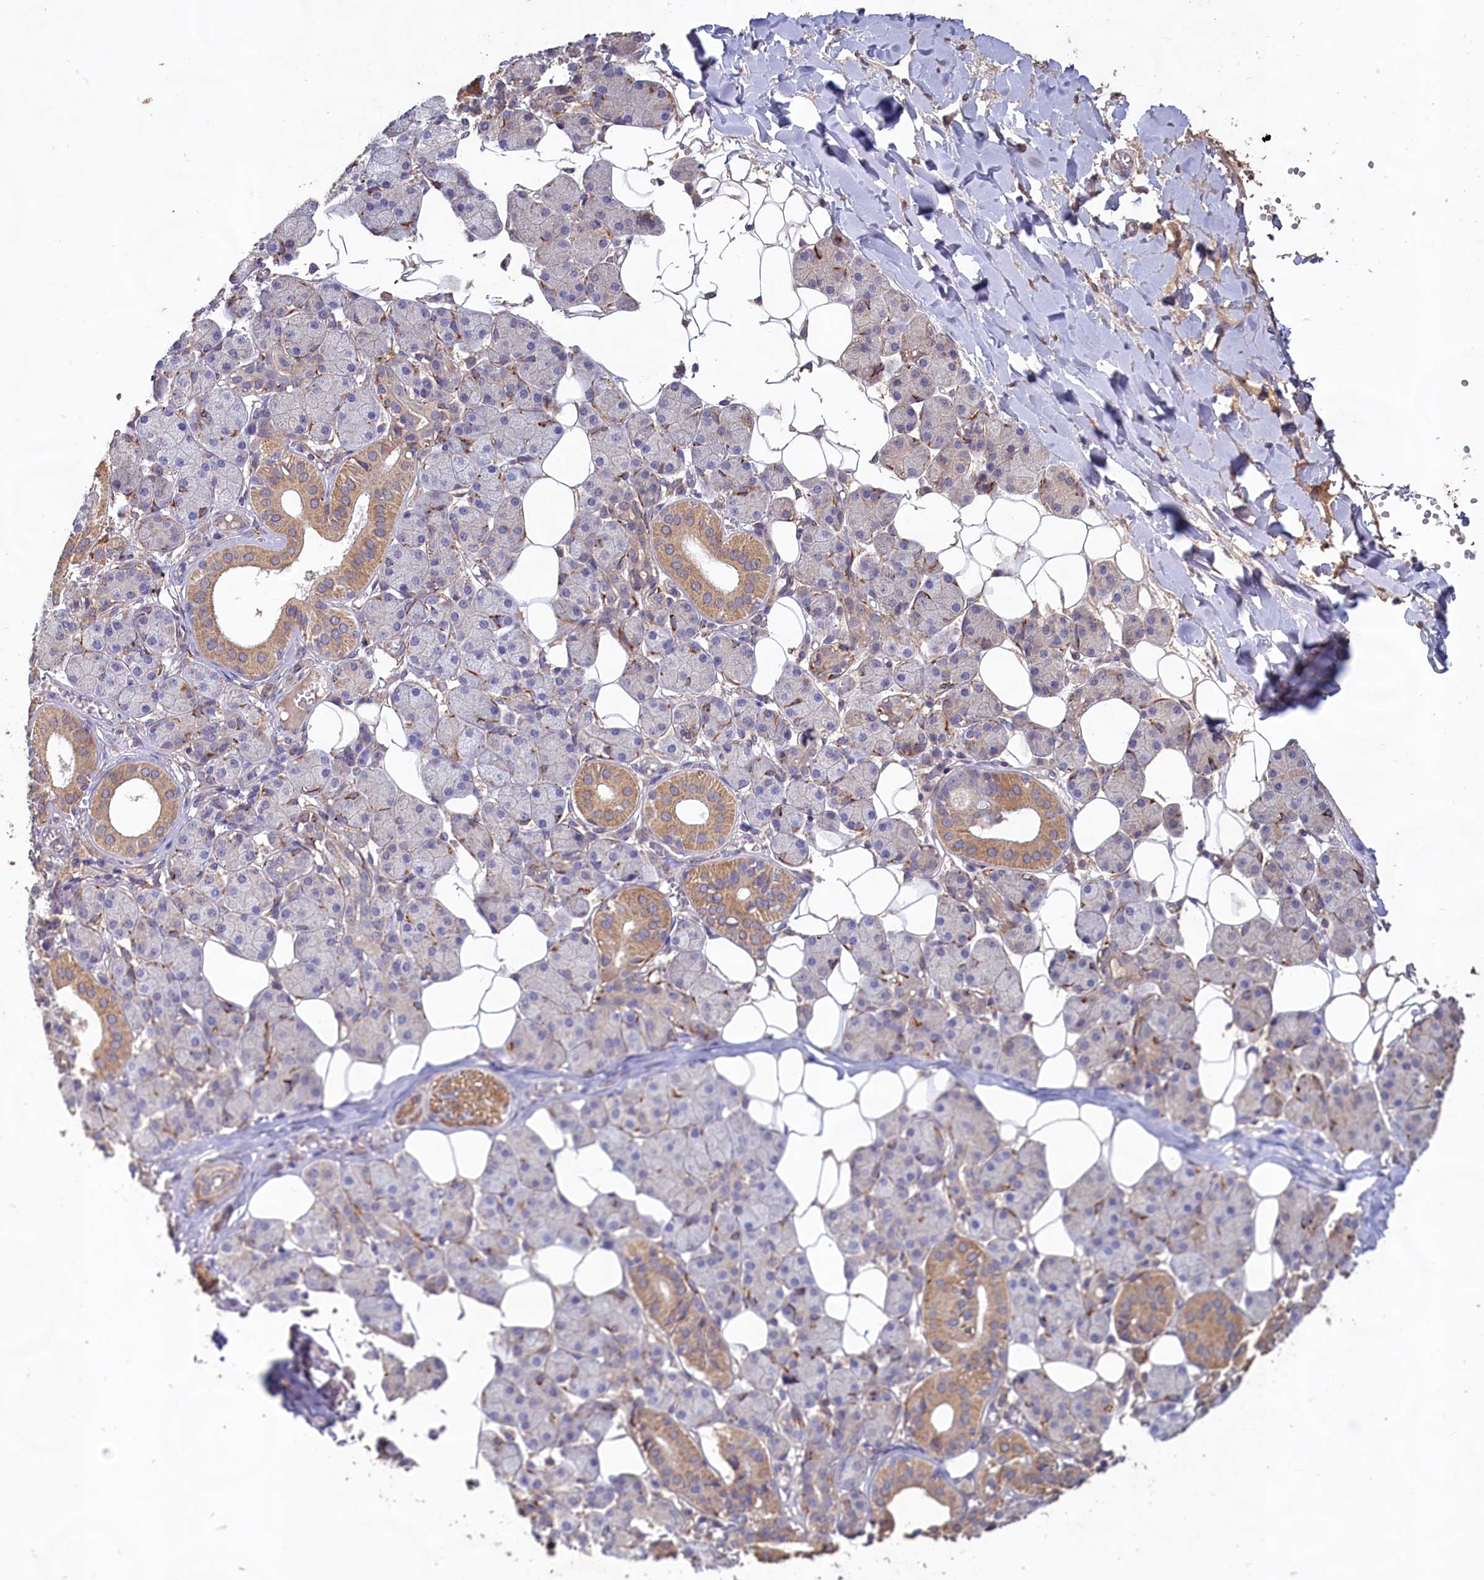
{"staining": {"intensity": "moderate", "quantity": "25%-75%", "location": "cytoplasmic/membranous"}, "tissue": "salivary gland", "cell_type": "Glandular cells", "image_type": "normal", "snomed": [{"axis": "morphology", "description": "Normal tissue, NOS"}, {"axis": "topography", "description": "Salivary gland"}], "caption": "Salivary gland stained with DAB immunohistochemistry shows medium levels of moderate cytoplasmic/membranous expression in approximately 25%-75% of glandular cells.", "gene": "FUNDC1", "patient": {"sex": "female", "age": 33}}